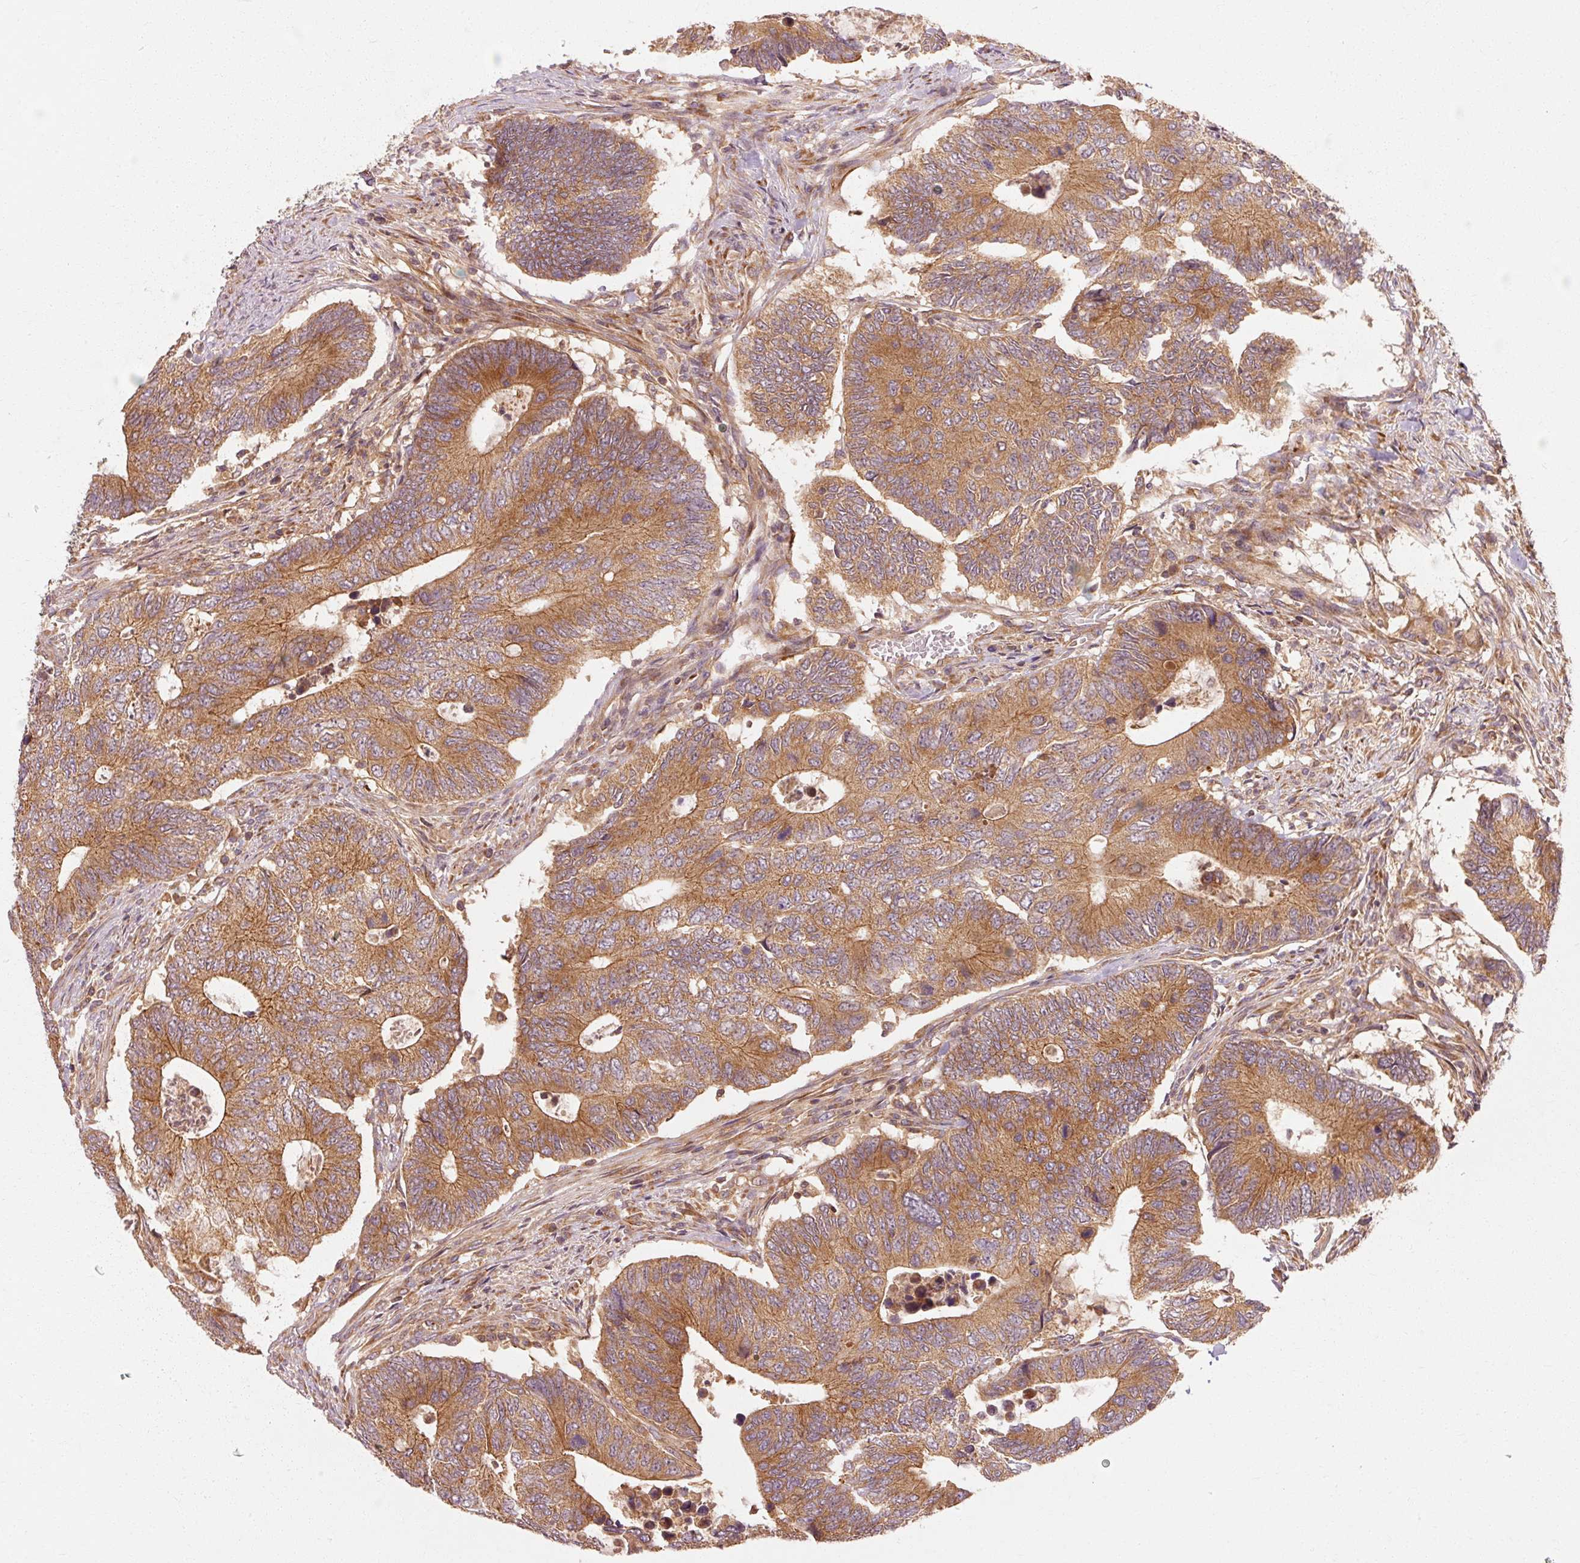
{"staining": {"intensity": "moderate", "quantity": ">75%", "location": "cytoplasmic/membranous"}, "tissue": "colorectal cancer", "cell_type": "Tumor cells", "image_type": "cancer", "snomed": [{"axis": "morphology", "description": "Adenocarcinoma, NOS"}, {"axis": "topography", "description": "Colon"}], "caption": "Tumor cells demonstrate moderate cytoplasmic/membranous staining in approximately >75% of cells in colorectal adenocarcinoma. The staining was performed using DAB (3,3'-diaminobenzidine), with brown indicating positive protein expression. Nuclei are stained blue with hematoxylin.", "gene": "CTNNA1", "patient": {"sex": "male", "age": 87}}